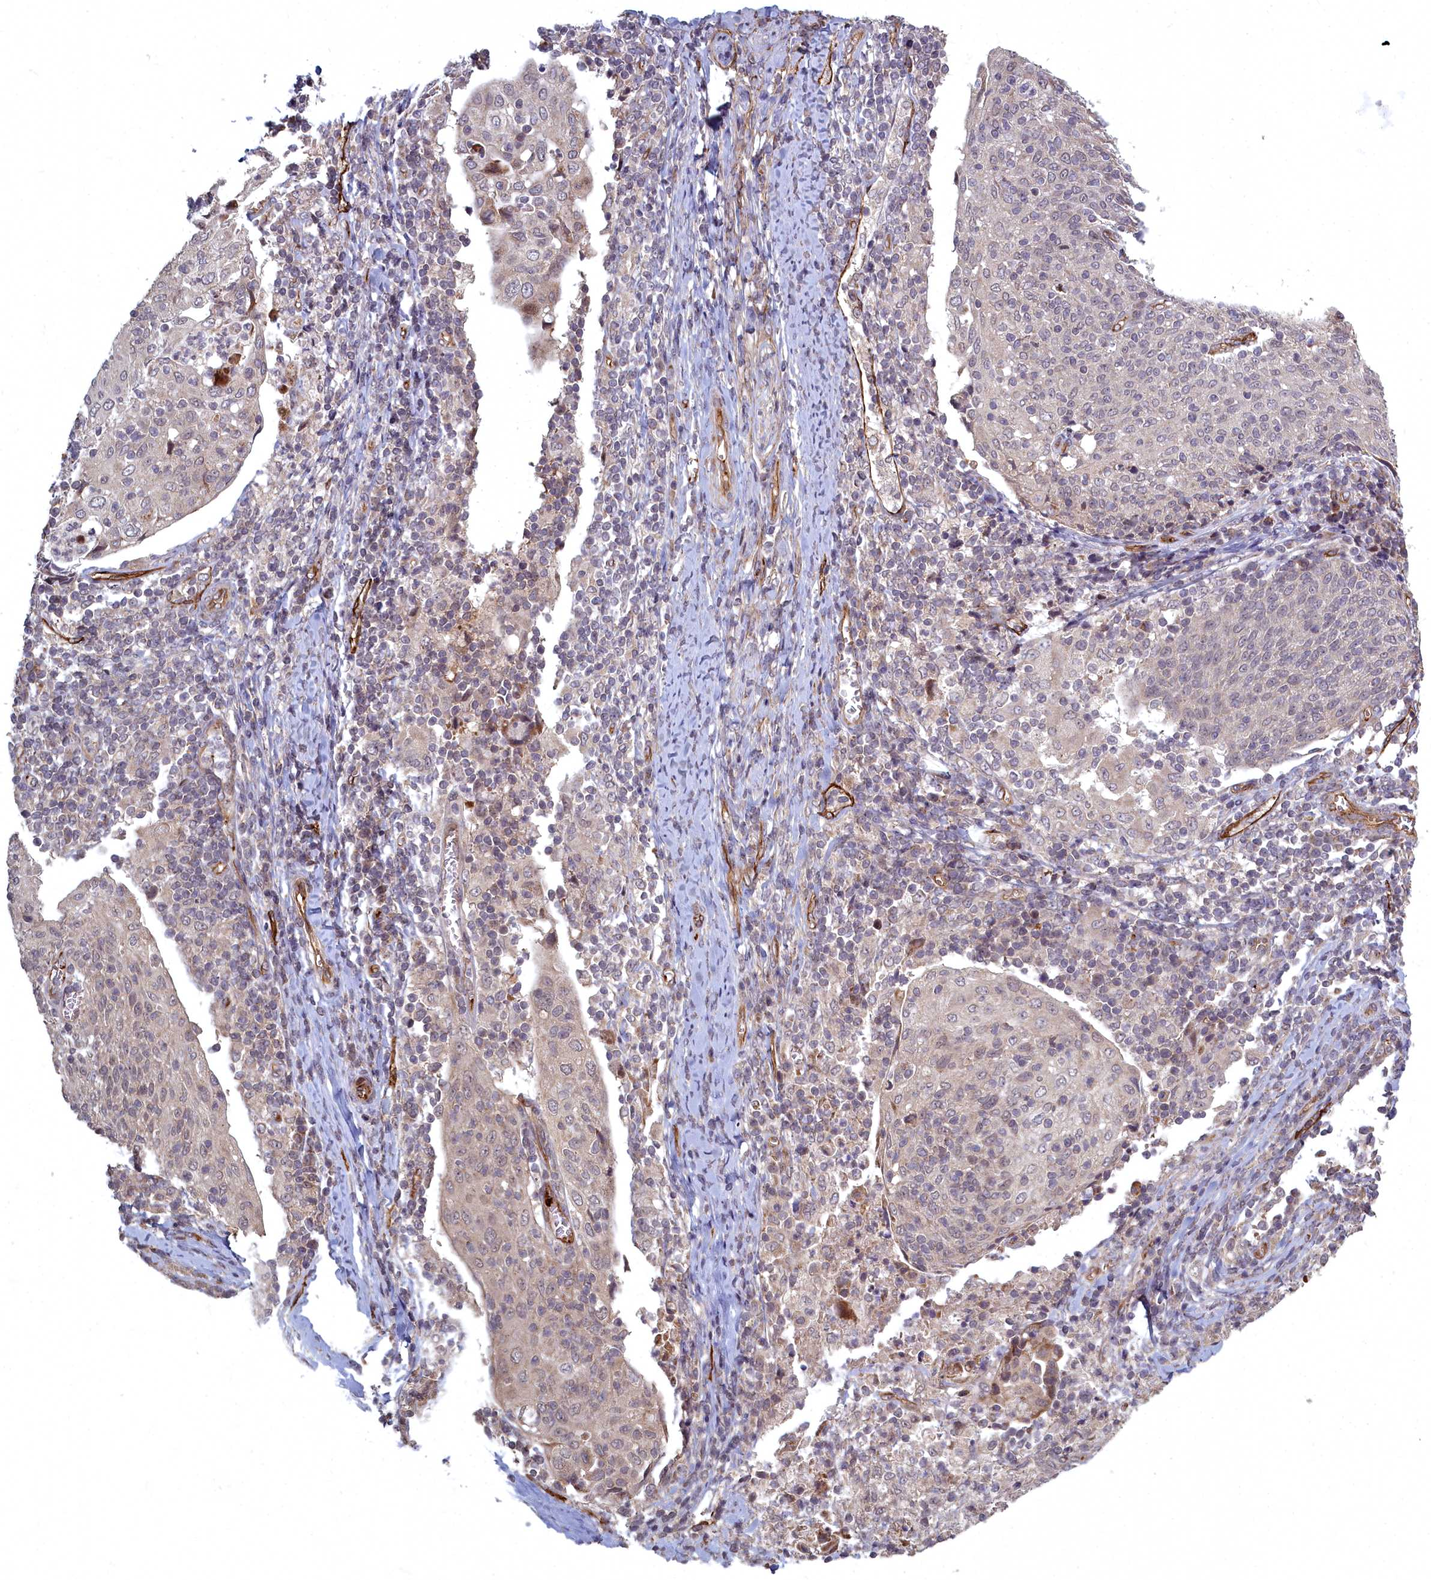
{"staining": {"intensity": "weak", "quantity": "25%-75%", "location": "cytoplasmic/membranous,nuclear"}, "tissue": "cervical cancer", "cell_type": "Tumor cells", "image_type": "cancer", "snomed": [{"axis": "morphology", "description": "Squamous cell carcinoma, NOS"}, {"axis": "topography", "description": "Cervix"}], "caption": "Cervical cancer (squamous cell carcinoma) tissue exhibits weak cytoplasmic/membranous and nuclear expression in about 25%-75% of tumor cells, visualized by immunohistochemistry.", "gene": "TSPYL4", "patient": {"sex": "female", "age": 52}}